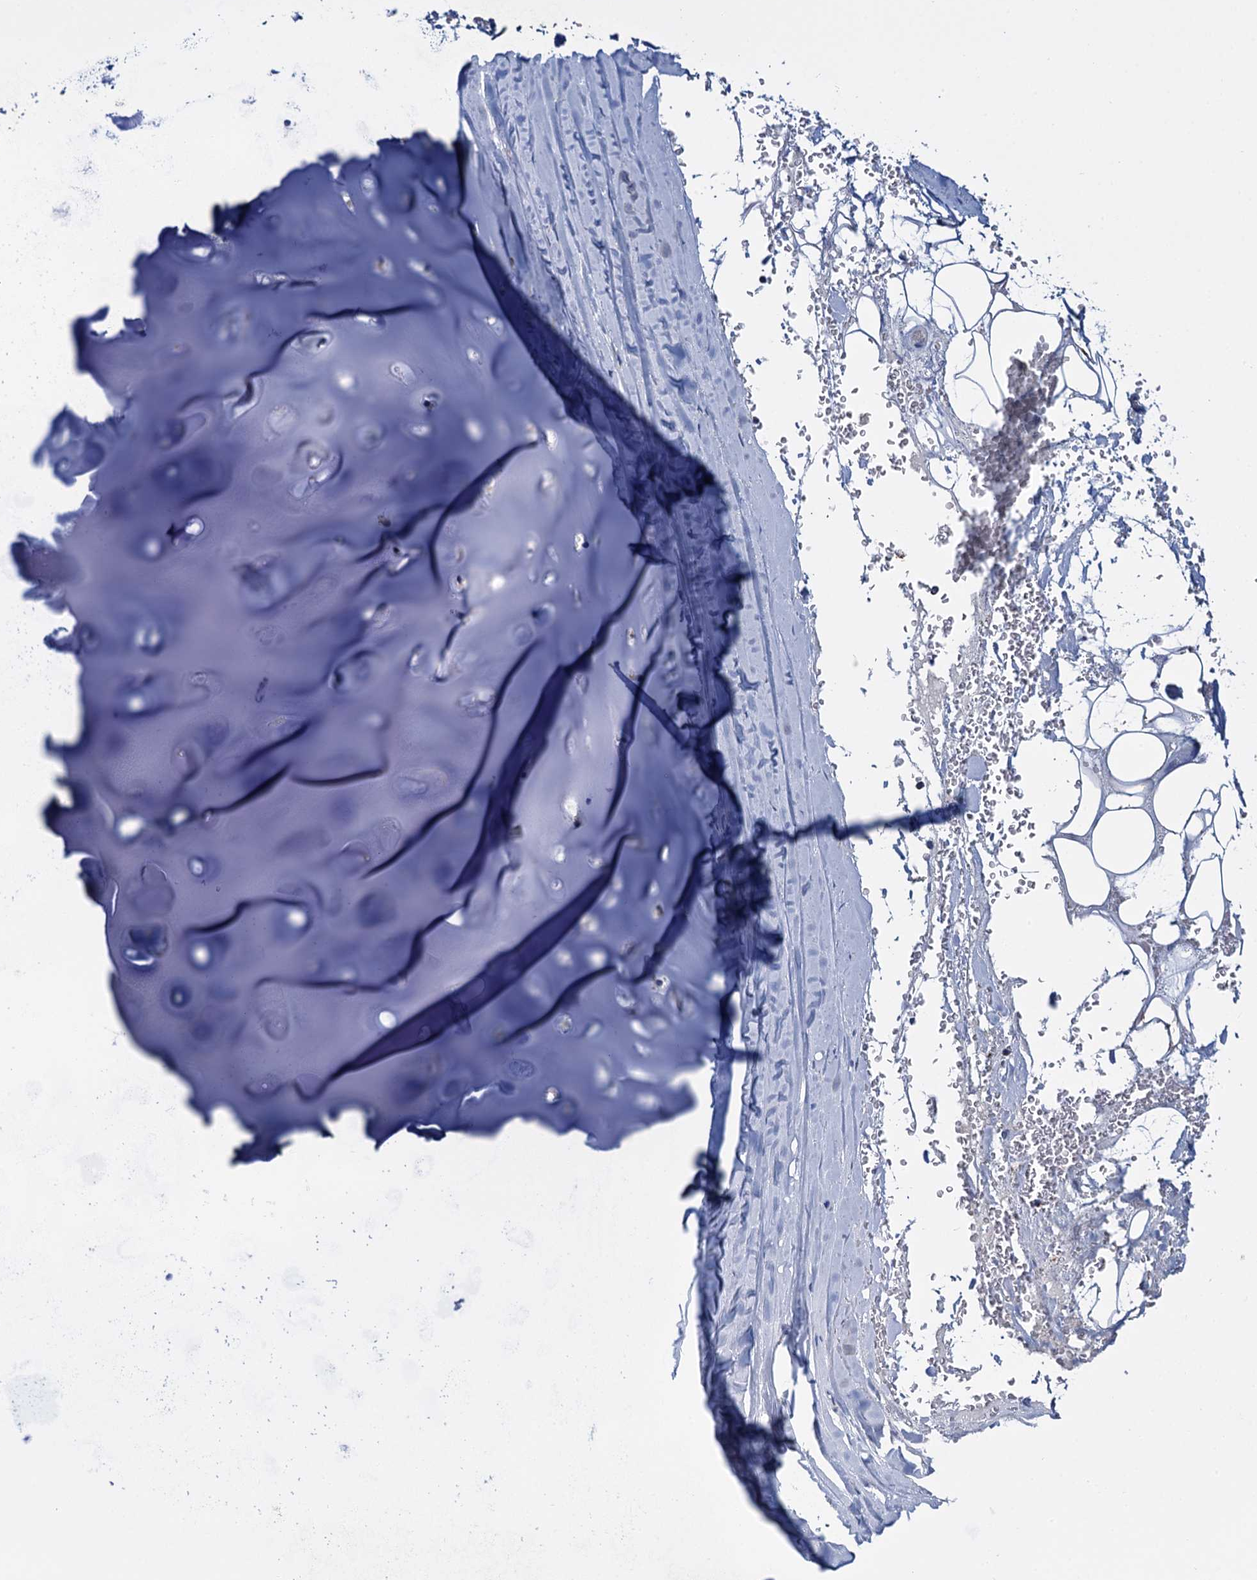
{"staining": {"intensity": "negative", "quantity": "none", "location": "none"}, "tissue": "adipose tissue", "cell_type": "Adipocytes", "image_type": "normal", "snomed": [{"axis": "morphology", "description": "Normal tissue, NOS"}, {"axis": "topography", "description": "Cartilage tissue"}], "caption": "Immunohistochemistry micrograph of normal human adipose tissue stained for a protein (brown), which displays no staining in adipocytes. The staining was performed using DAB (3,3'-diaminobenzidine) to visualize the protein expression in brown, while the nuclei were stained in blue with hematoxylin (Magnification: 20x).", "gene": "CCP110", "patient": {"sex": "female", "age": 63}}